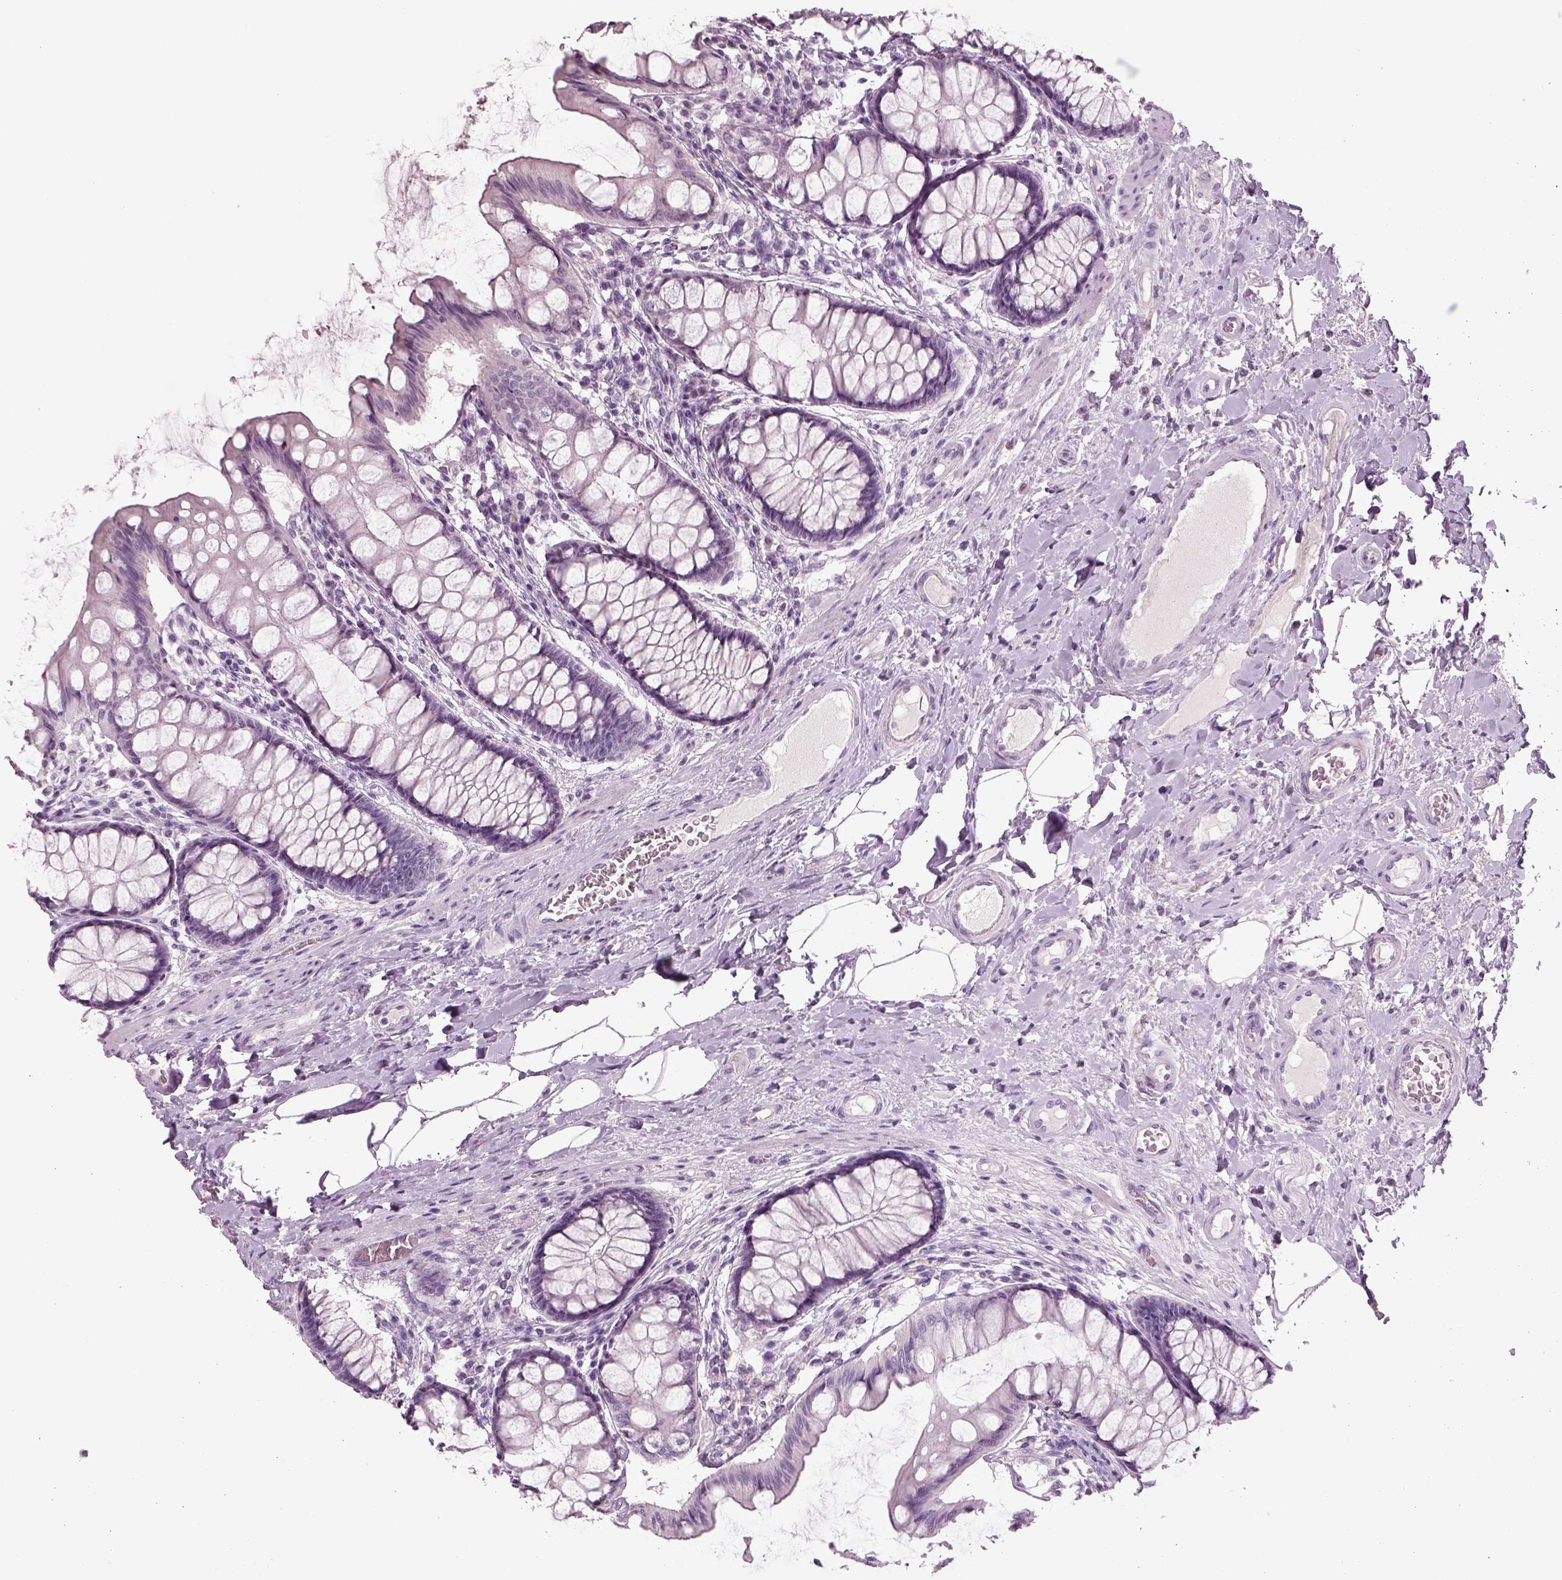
{"staining": {"intensity": "negative", "quantity": "none", "location": "none"}, "tissue": "colon", "cell_type": "Endothelial cells", "image_type": "normal", "snomed": [{"axis": "morphology", "description": "Normal tissue, NOS"}, {"axis": "topography", "description": "Colon"}], "caption": "Endothelial cells show no significant protein expression in normal colon. (DAB immunohistochemistry, high magnification).", "gene": "SLC6A2", "patient": {"sex": "female", "age": 65}}